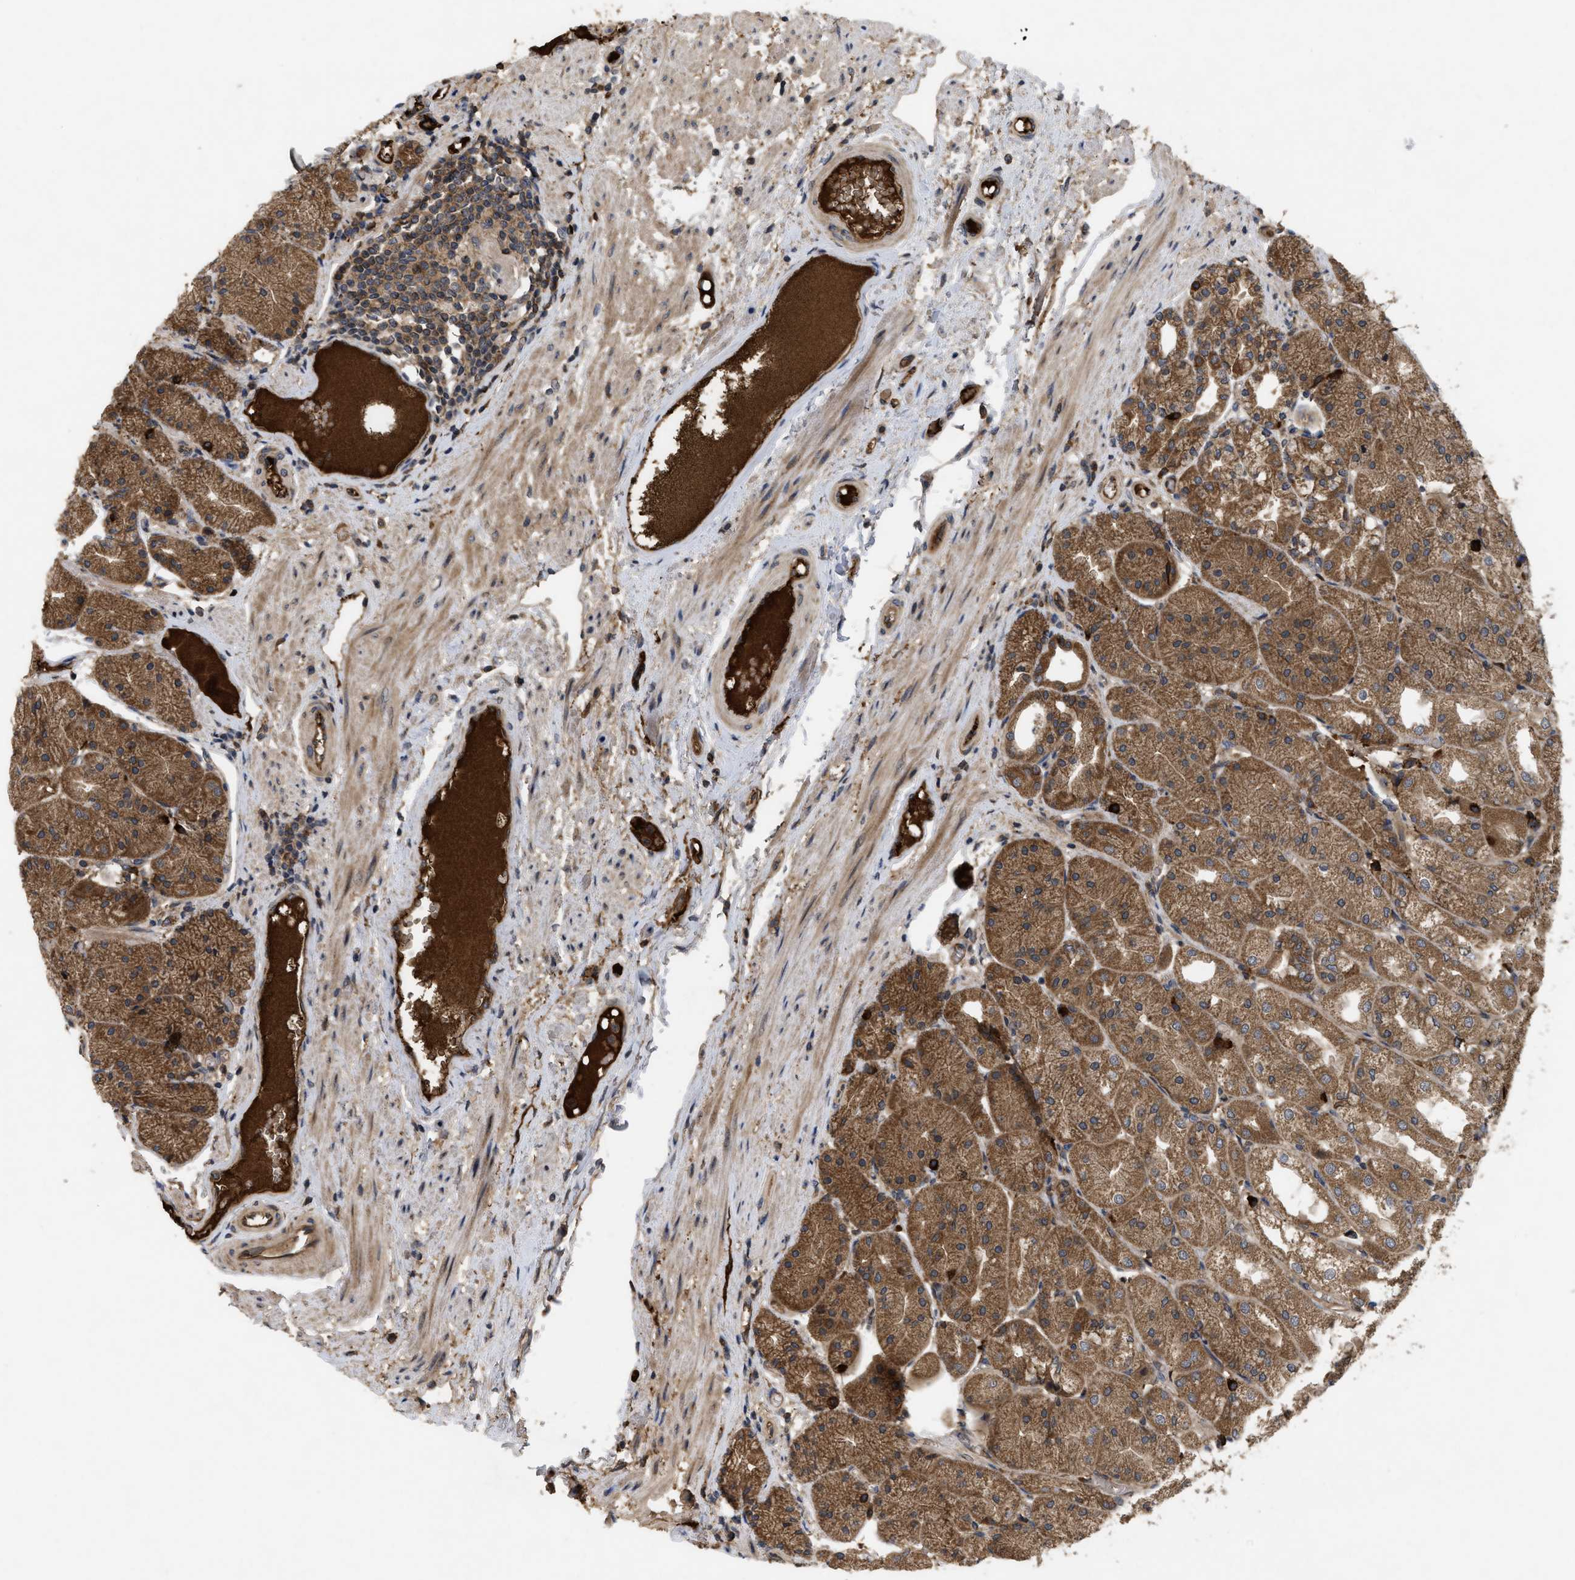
{"staining": {"intensity": "moderate", "quantity": ">75%", "location": "cytoplasmic/membranous"}, "tissue": "stomach", "cell_type": "Glandular cells", "image_type": "normal", "snomed": [{"axis": "morphology", "description": "Normal tissue, NOS"}, {"axis": "topography", "description": "Stomach, upper"}], "caption": "Benign stomach exhibits moderate cytoplasmic/membranous expression in approximately >75% of glandular cells, visualized by immunohistochemistry.", "gene": "RAB2A", "patient": {"sex": "male", "age": 72}}